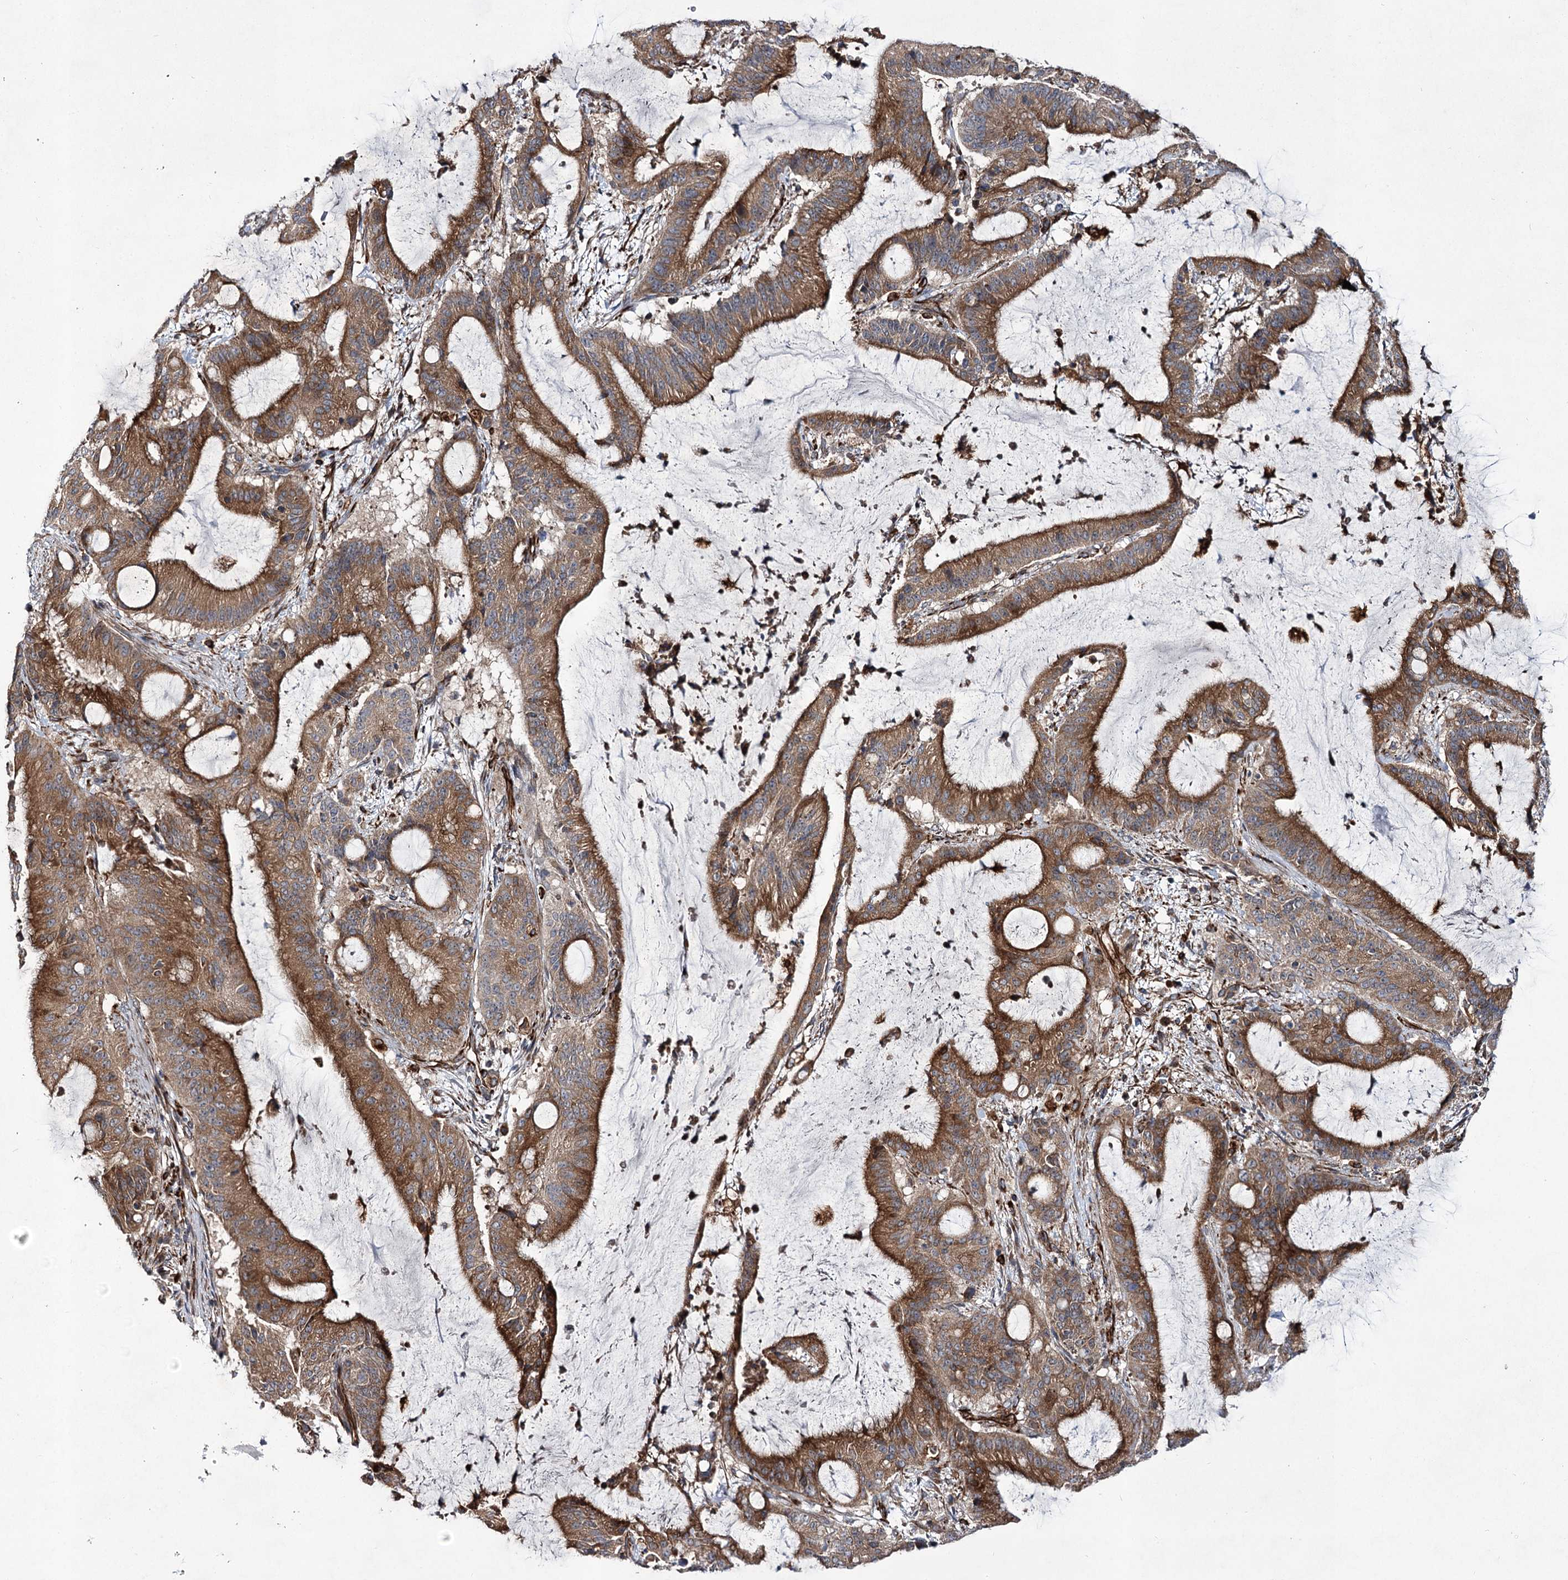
{"staining": {"intensity": "moderate", "quantity": ">75%", "location": "cytoplasmic/membranous"}, "tissue": "liver cancer", "cell_type": "Tumor cells", "image_type": "cancer", "snomed": [{"axis": "morphology", "description": "Normal tissue, NOS"}, {"axis": "morphology", "description": "Cholangiocarcinoma"}, {"axis": "topography", "description": "Liver"}, {"axis": "topography", "description": "Peripheral nerve tissue"}], "caption": "Liver cholangiocarcinoma tissue demonstrates moderate cytoplasmic/membranous staining in approximately >75% of tumor cells", "gene": "DPEP2", "patient": {"sex": "female", "age": 73}}